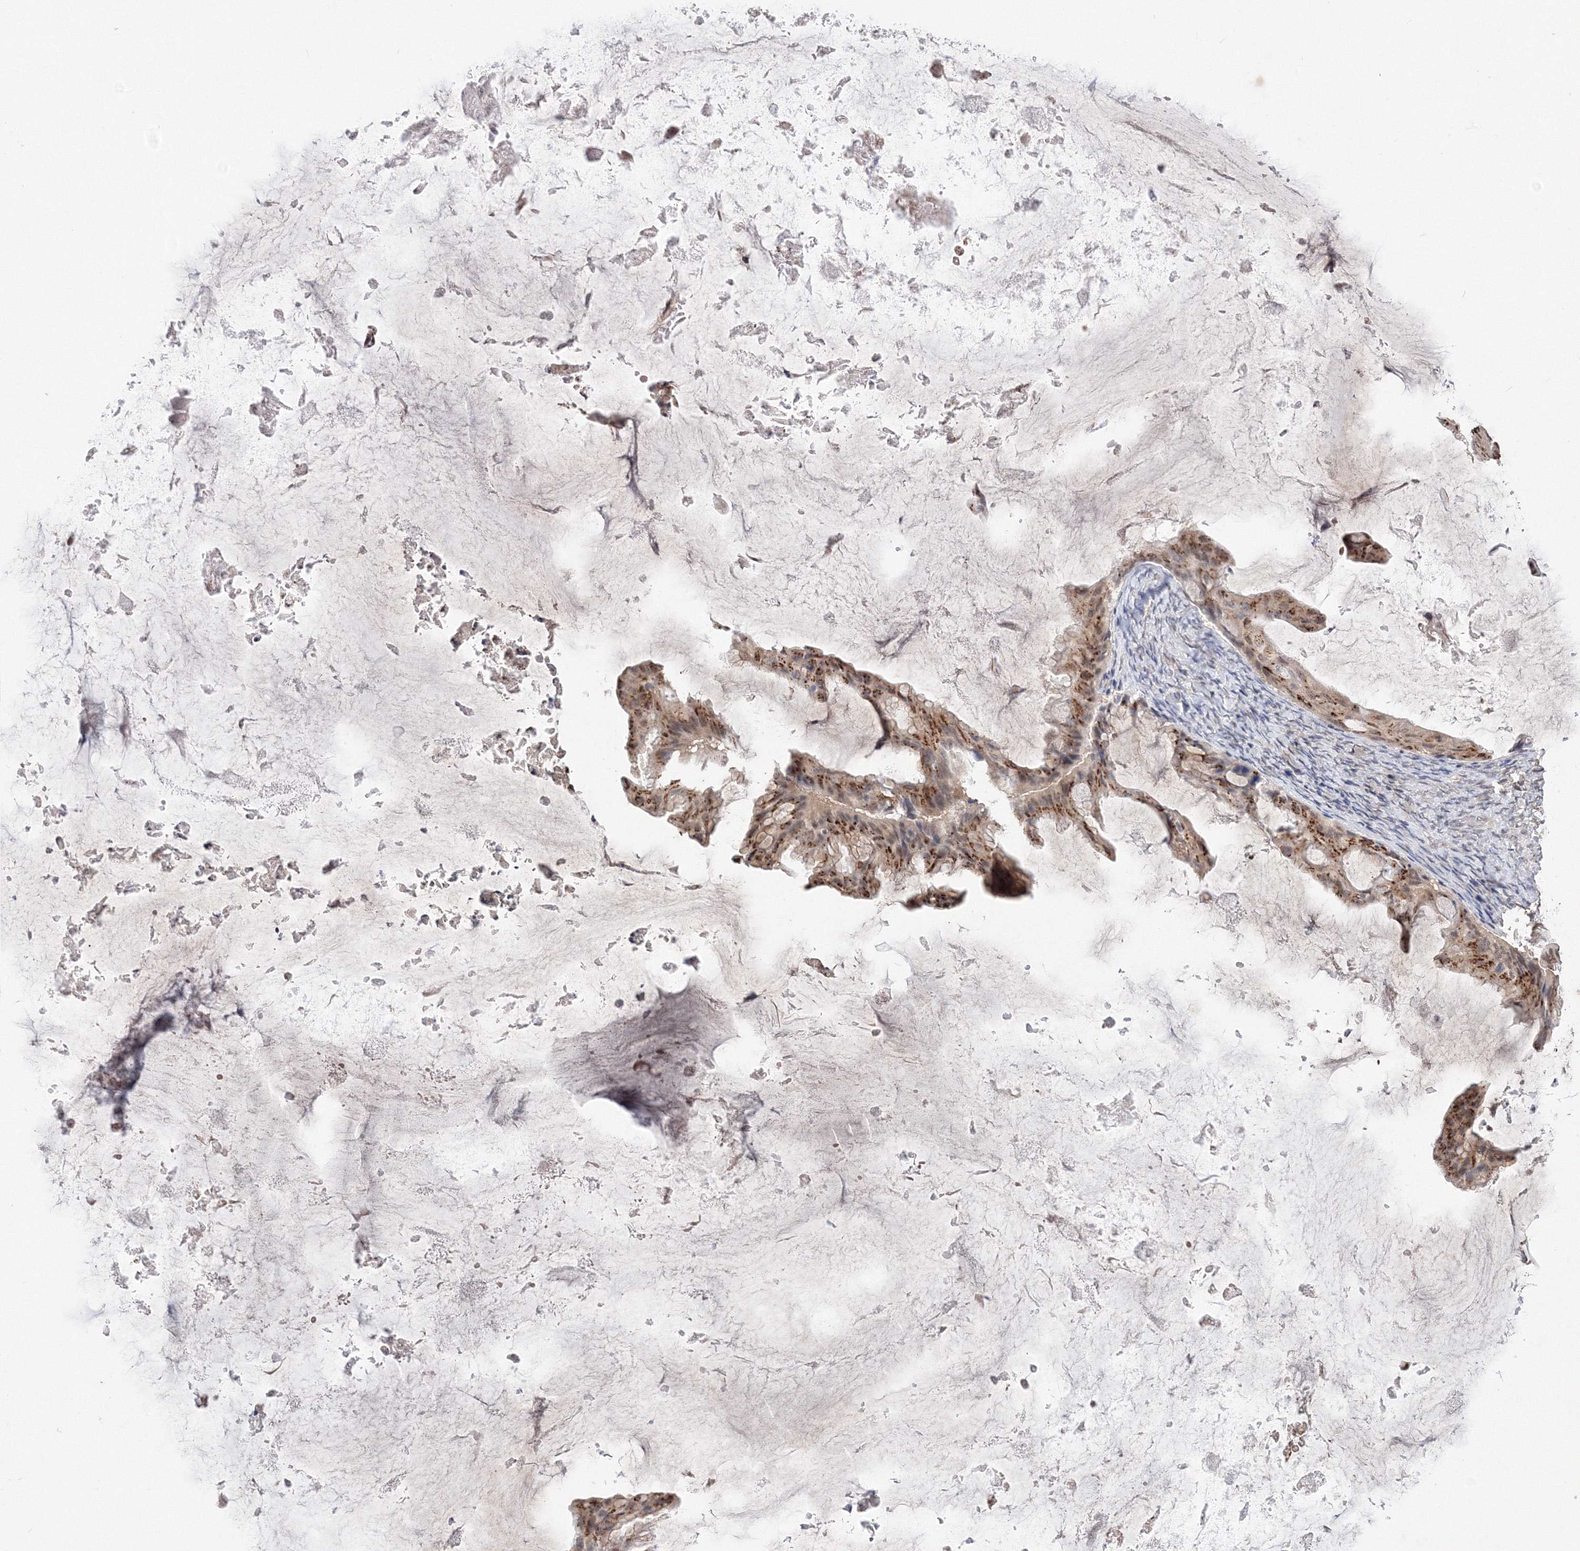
{"staining": {"intensity": "moderate", "quantity": ">75%", "location": "cytoplasmic/membranous,nuclear"}, "tissue": "ovarian cancer", "cell_type": "Tumor cells", "image_type": "cancer", "snomed": [{"axis": "morphology", "description": "Cystadenocarcinoma, mucinous, NOS"}, {"axis": "topography", "description": "Ovary"}], "caption": "Brown immunohistochemical staining in mucinous cystadenocarcinoma (ovarian) displays moderate cytoplasmic/membranous and nuclear expression in about >75% of tumor cells. (Brightfield microscopy of DAB IHC at high magnification).", "gene": "GPN1", "patient": {"sex": "female", "age": 61}}